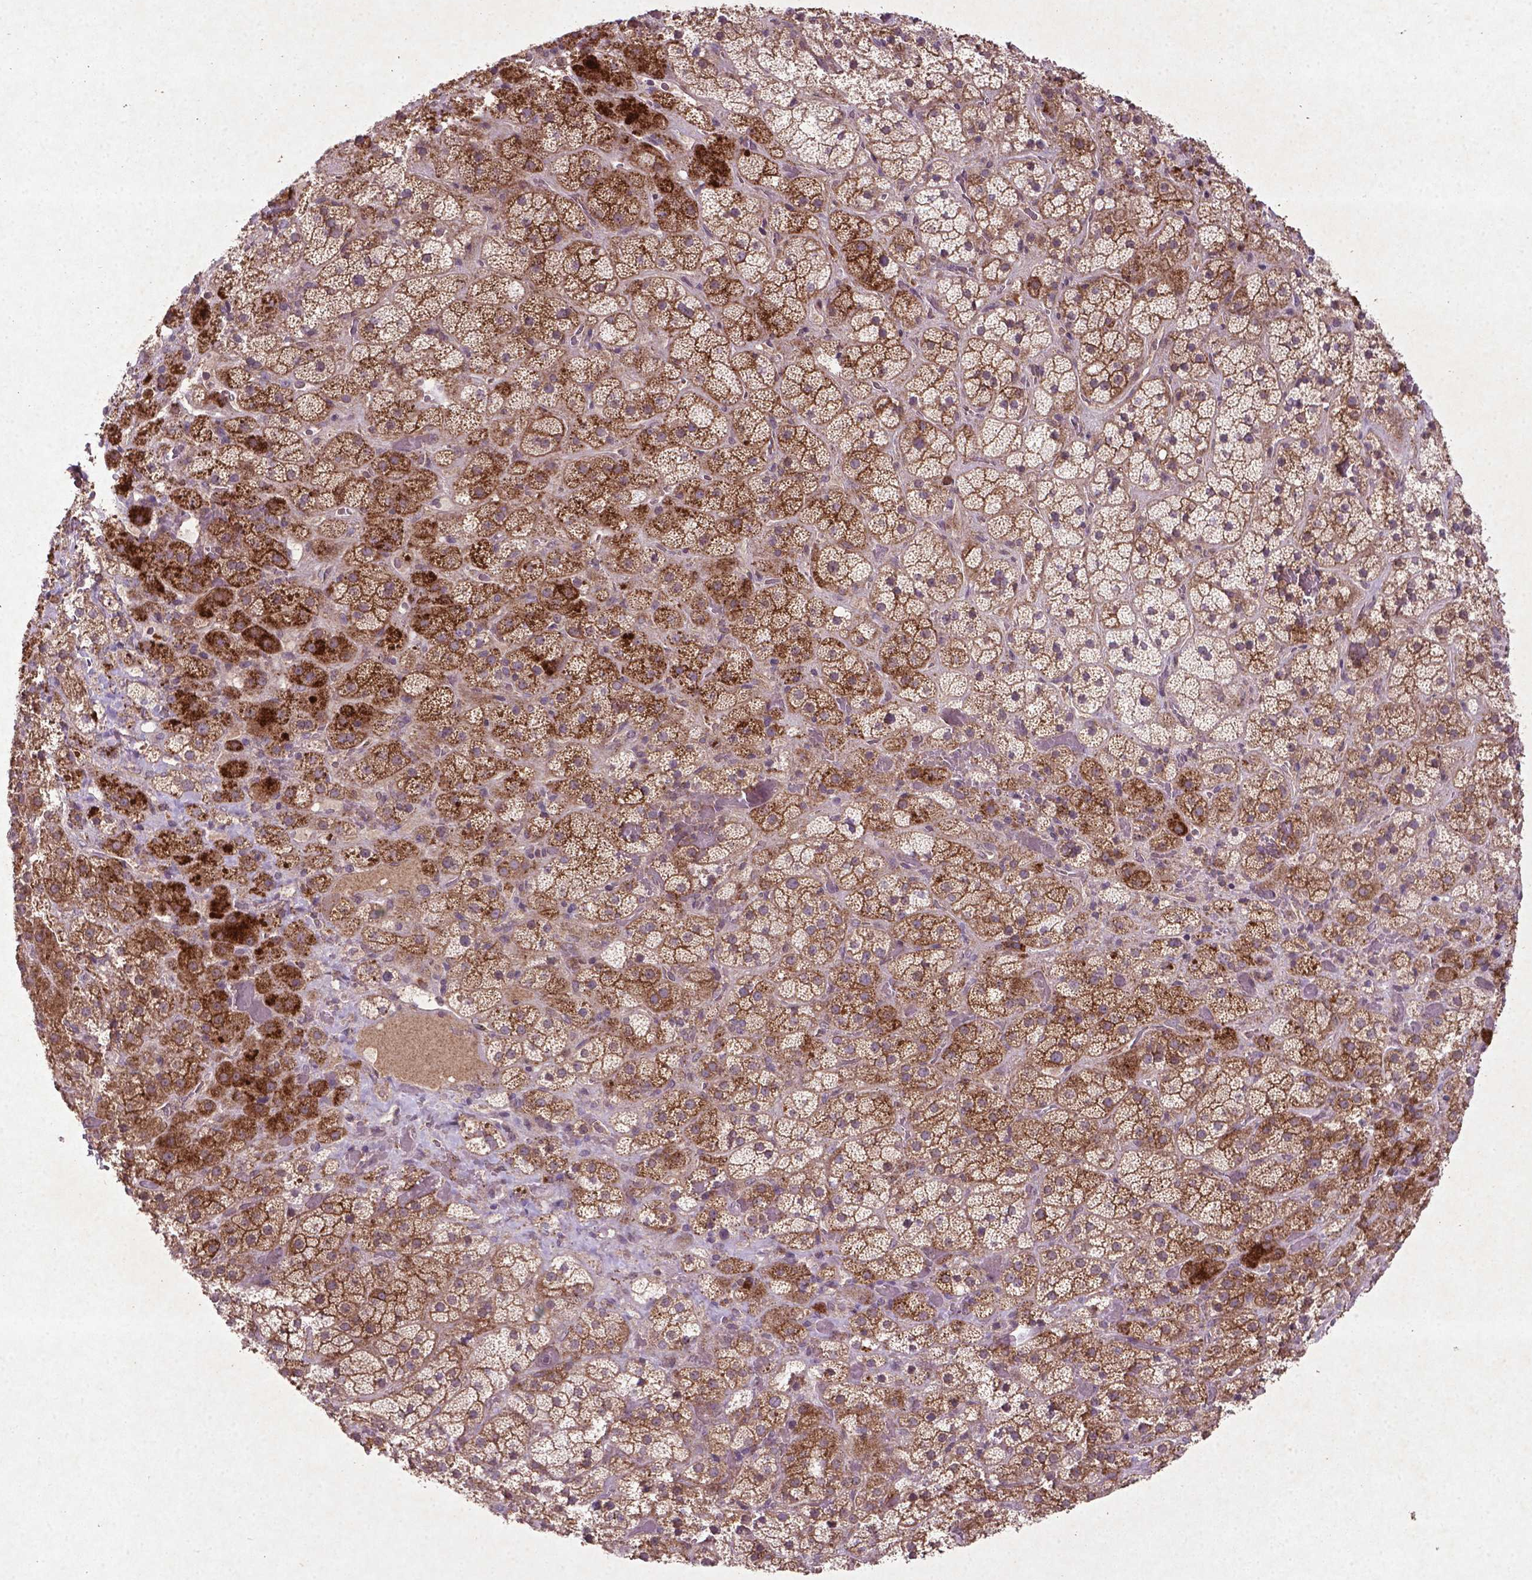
{"staining": {"intensity": "moderate", "quantity": ">75%", "location": "cytoplasmic/membranous"}, "tissue": "adrenal gland", "cell_type": "Glandular cells", "image_type": "normal", "snomed": [{"axis": "morphology", "description": "Normal tissue, NOS"}, {"axis": "topography", "description": "Adrenal gland"}], "caption": "Glandular cells show medium levels of moderate cytoplasmic/membranous expression in about >75% of cells in benign human adrenal gland.", "gene": "MTOR", "patient": {"sex": "male", "age": 57}}